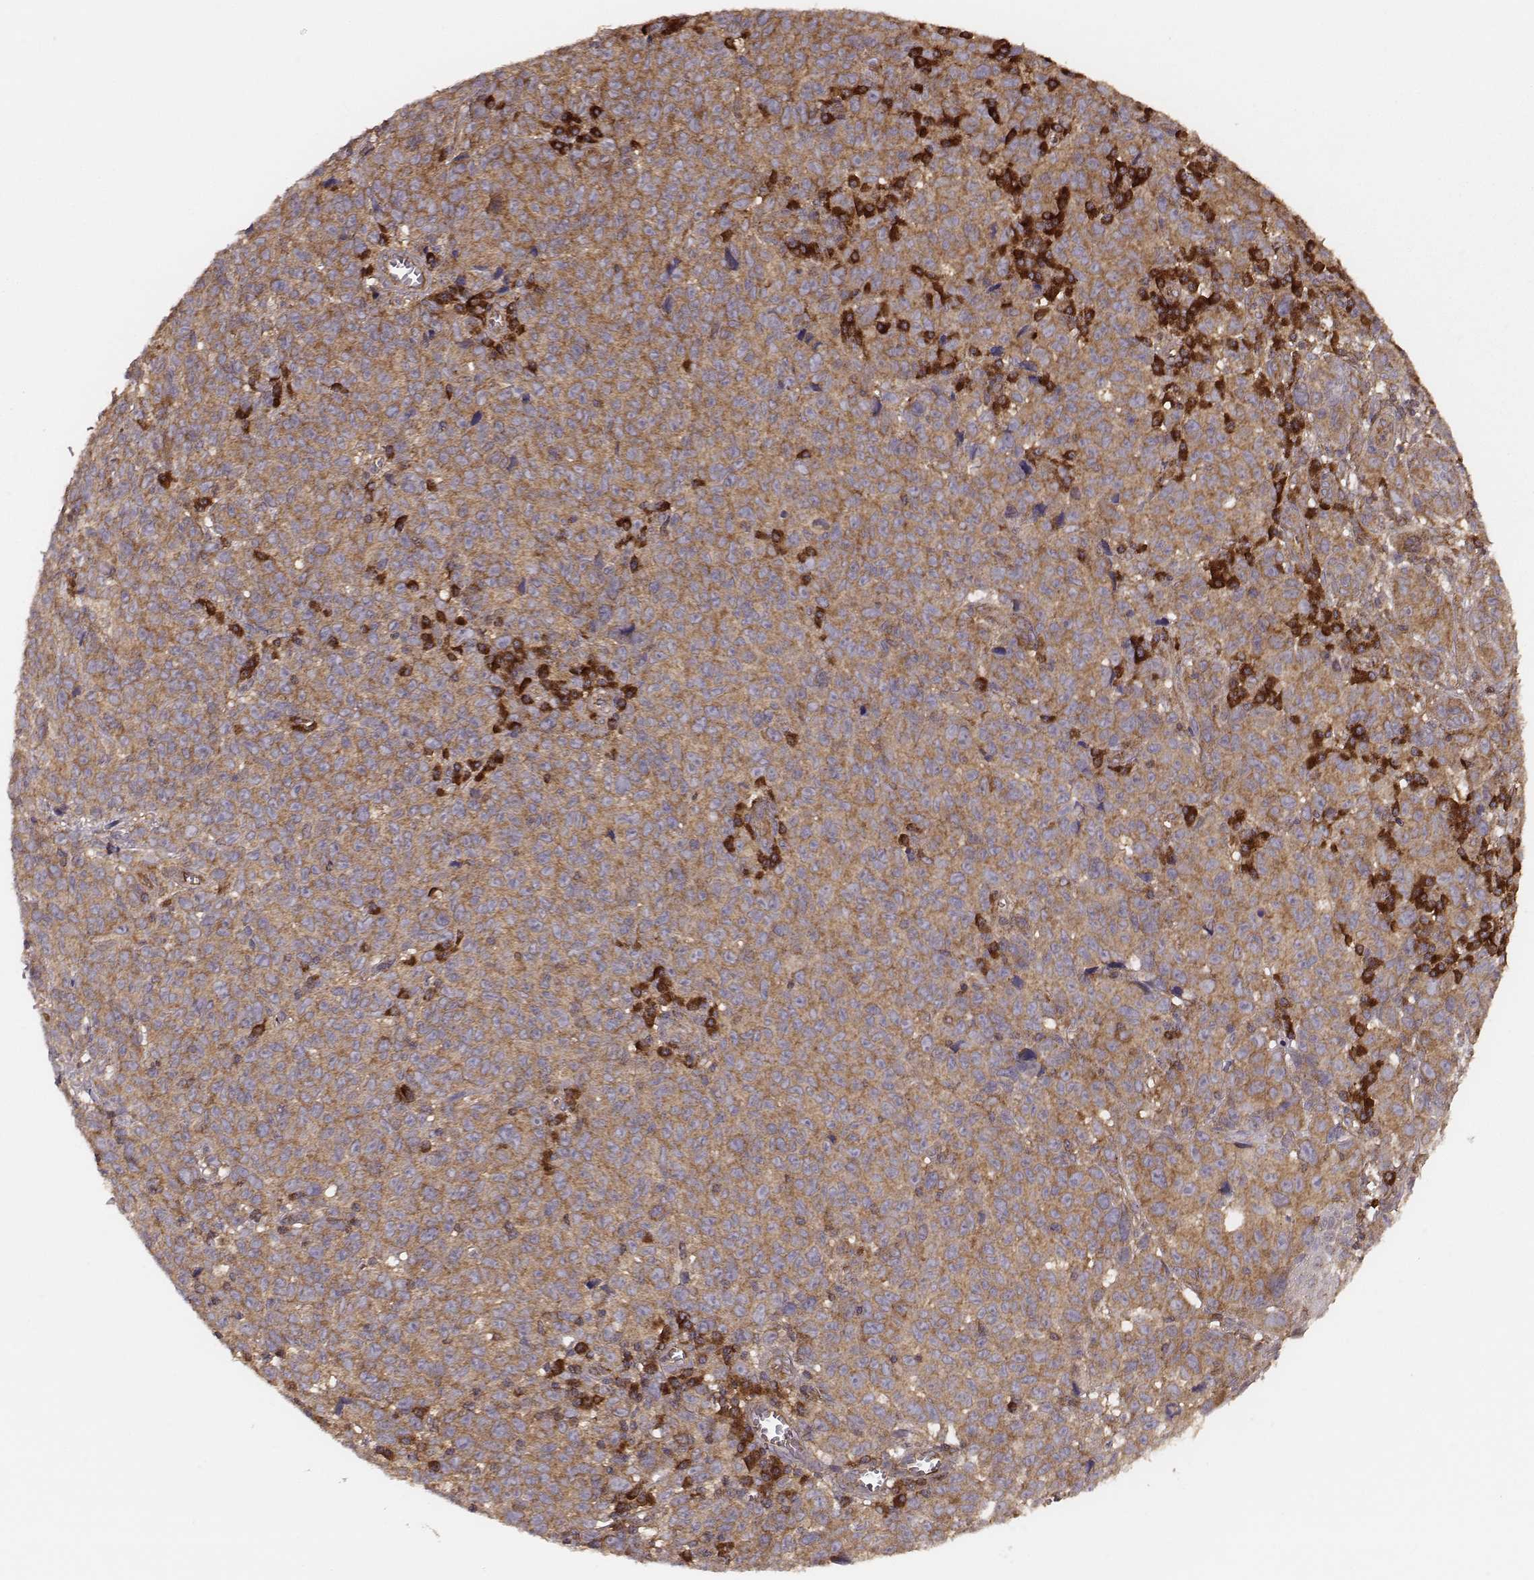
{"staining": {"intensity": "strong", "quantity": ">75%", "location": "cytoplasmic/membranous"}, "tissue": "melanoma", "cell_type": "Tumor cells", "image_type": "cancer", "snomed": [{"axis": "morphology", "description": "Malignant melanoma, NOS"}, {"axis": "topography", "description": "Vulva, labia, clitoris and Bartholin´s gland, NO"}], "caption": "Immunohistochemistry histopathology image of malignant melanoma stained for a protein (brown), which reveals high levels of strong cytoplasmic/membranous positivity in approximately >75% of tumor cells.", "gene": "CARS1", "patient": {"sex": "female", "age": 75}}